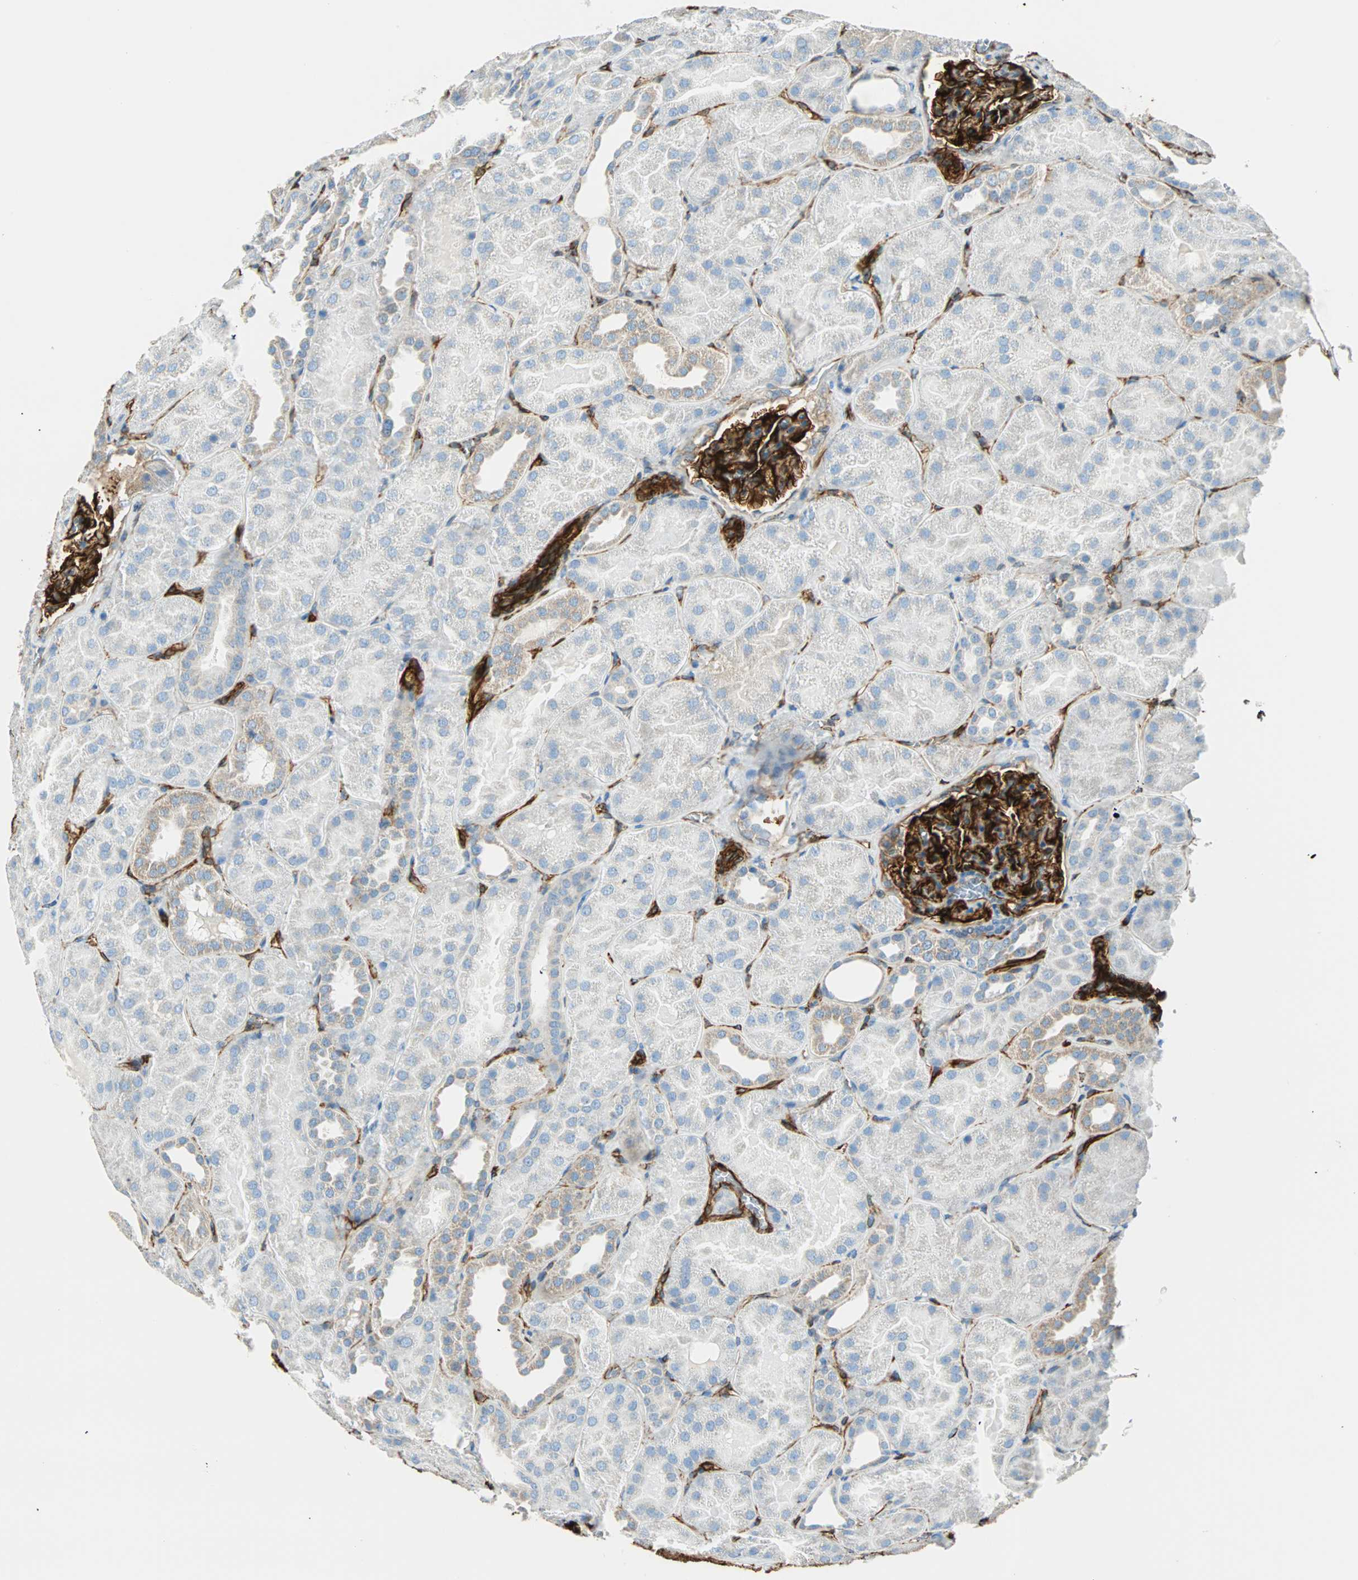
{"staining": {"intensity": "strong", "quantity": ">75%", "location": "cytoplasmic/membranous"}, "tissue": "kidney", "cell_type": "Cells in glomeruli", "image_type": "normal", "snomed": [{"axis": "morphology", "description": "Normal tissue, NOS"}, {"axis": "topography", "description": "Kidney"}], "caption": "Immunohistochemistry (DAB) staining of benign human kidney exhibits strong cytoplasmic/membranous protein positivity in about >75% of cells in glomeruli.", "gene": "NES", "patient": {"sex": "male", "age": 28}}